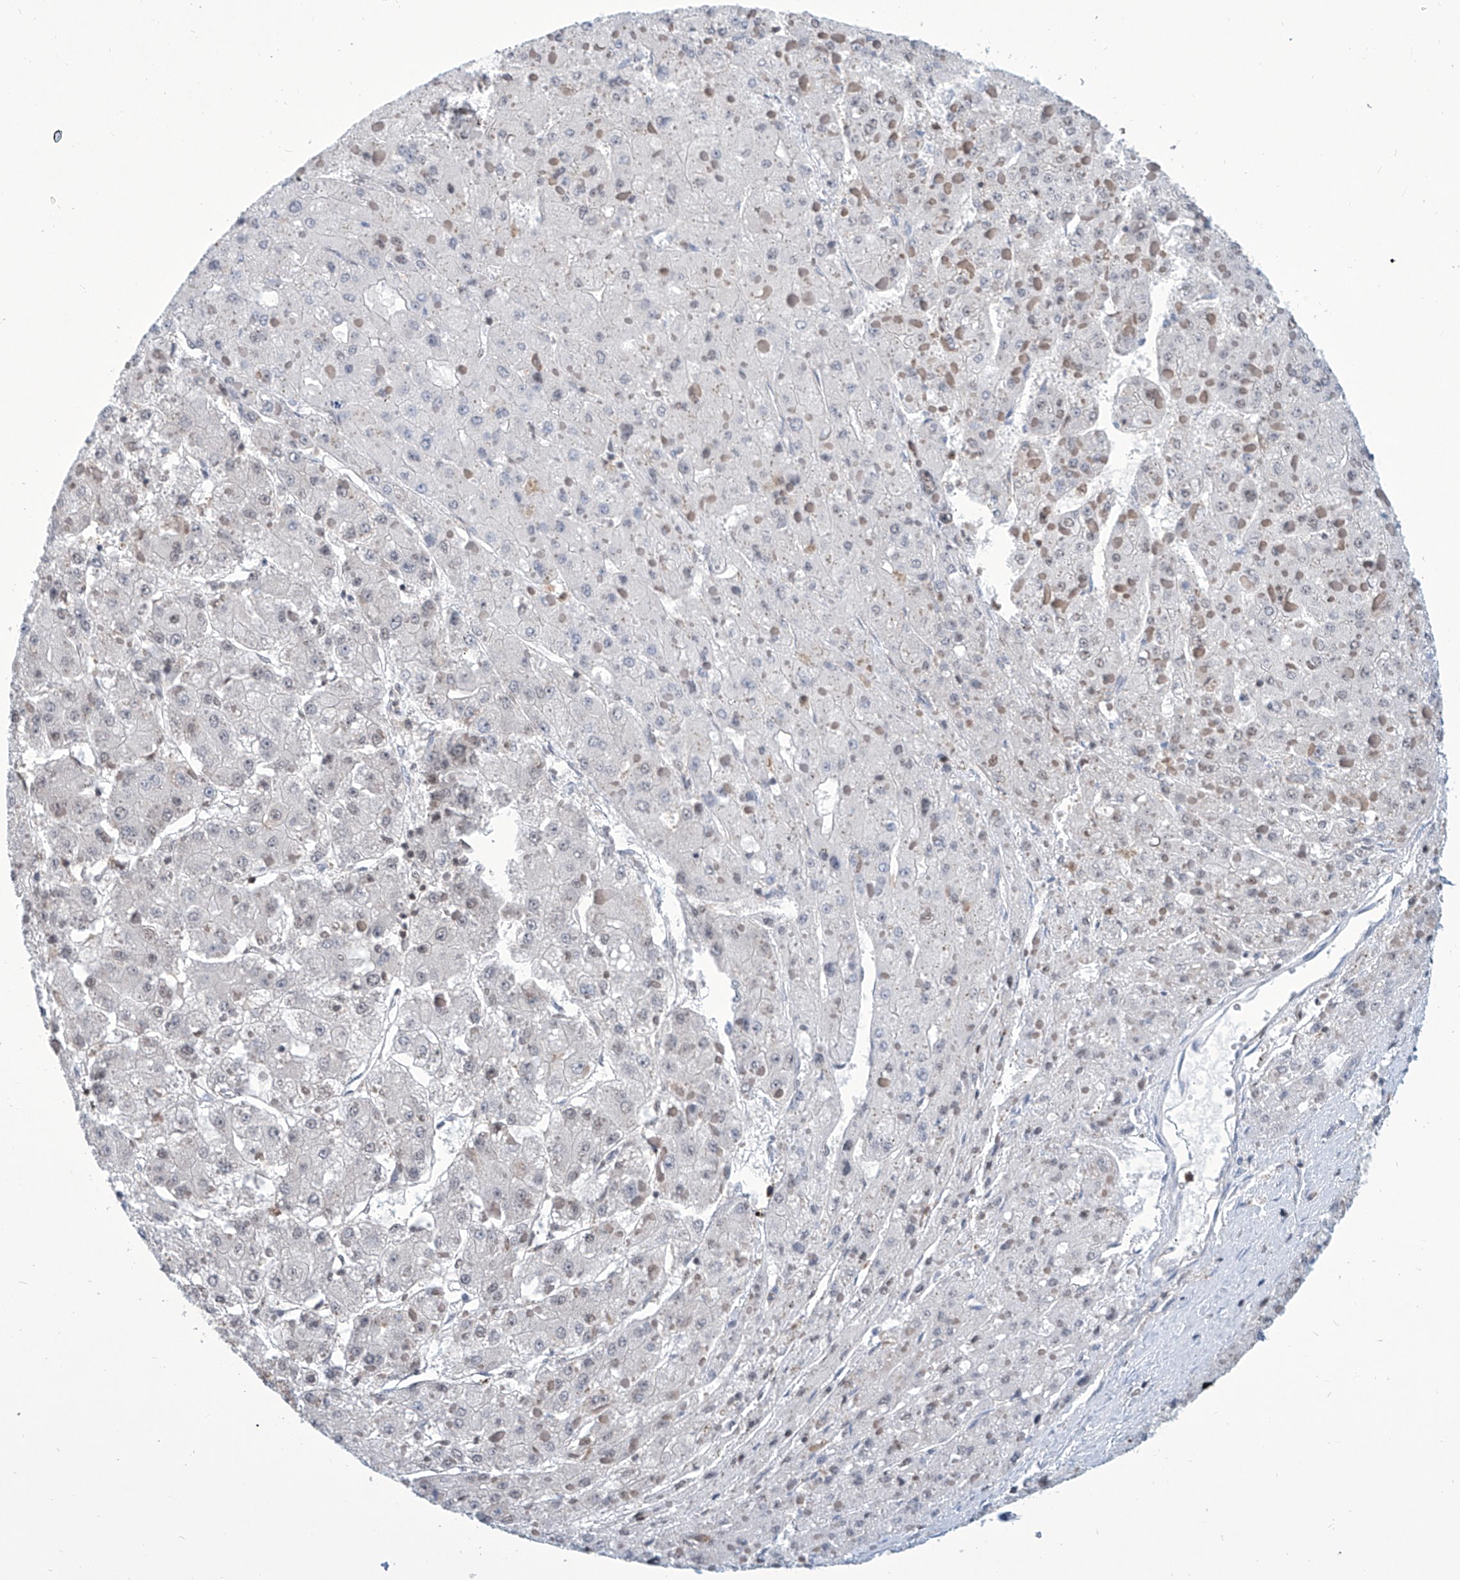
{"staining": {"intensity": "negative", "quantity": "none", "location": "none"}, "tissue": "liver cancer", "cell_type": "Tumor cells", "image_type": "cancer", "snomed": [{"axis": "morphology", "description": "Carcinoma, Hepatocellular, NOS"}, {"axis": "topography", "description": "Liver"}], "caption": "A high-resolution histopathology image shows IHC staining of liver hepatocellular carcinoma, which displays no significant expression in tumor cells.", "gene": "SREBF2", "patient": {"sex": "female", "age": 73}}